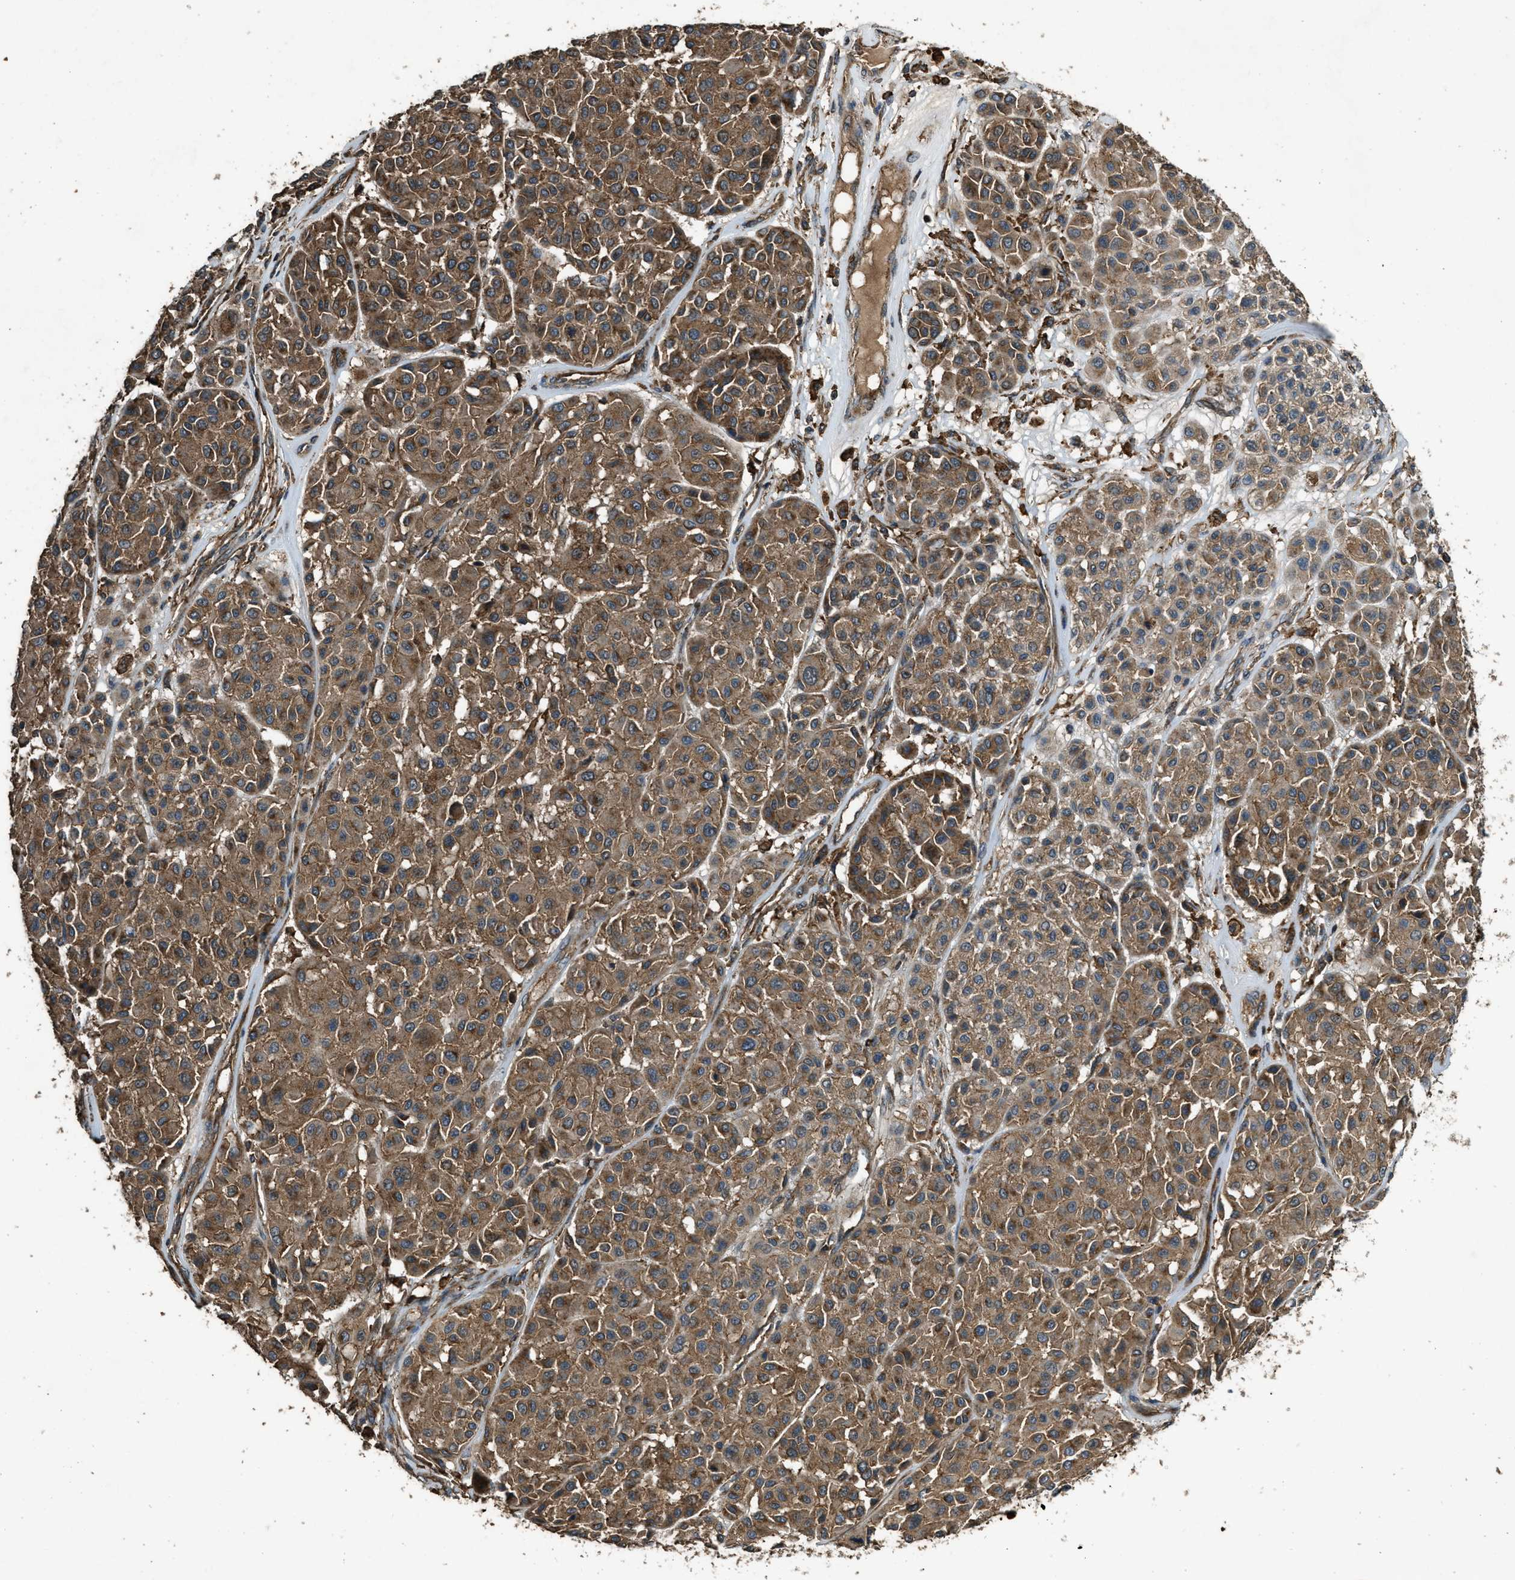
{"staining": {"intensity": "moderate", "quantity": ">75%", "location": "cytoplasmic/membranous"}, "tissue": "melanoma", "cell_type": "Tumor cells", "image_type": "cancer", "snomed": [{"axis": "morphology", "description": "Malignant melanoma, Metastatic site"}, {"axis": "topography", "description": "Soft tissue"}], "caption": "Malignant melanoma (metastatic site) stained with immunohistochemistry reveals moderate cytoplasmic/membranous staining in approximately >75% of tumor cells. The staining is performed using DAB (3,3'-diaminobenzidine) brown chromogen to label protein expression. The nuclei are counter-stained blue using hematoxylin.", "gene": "MAP3K8", "patient": {"sex": "male", "age": 41}}